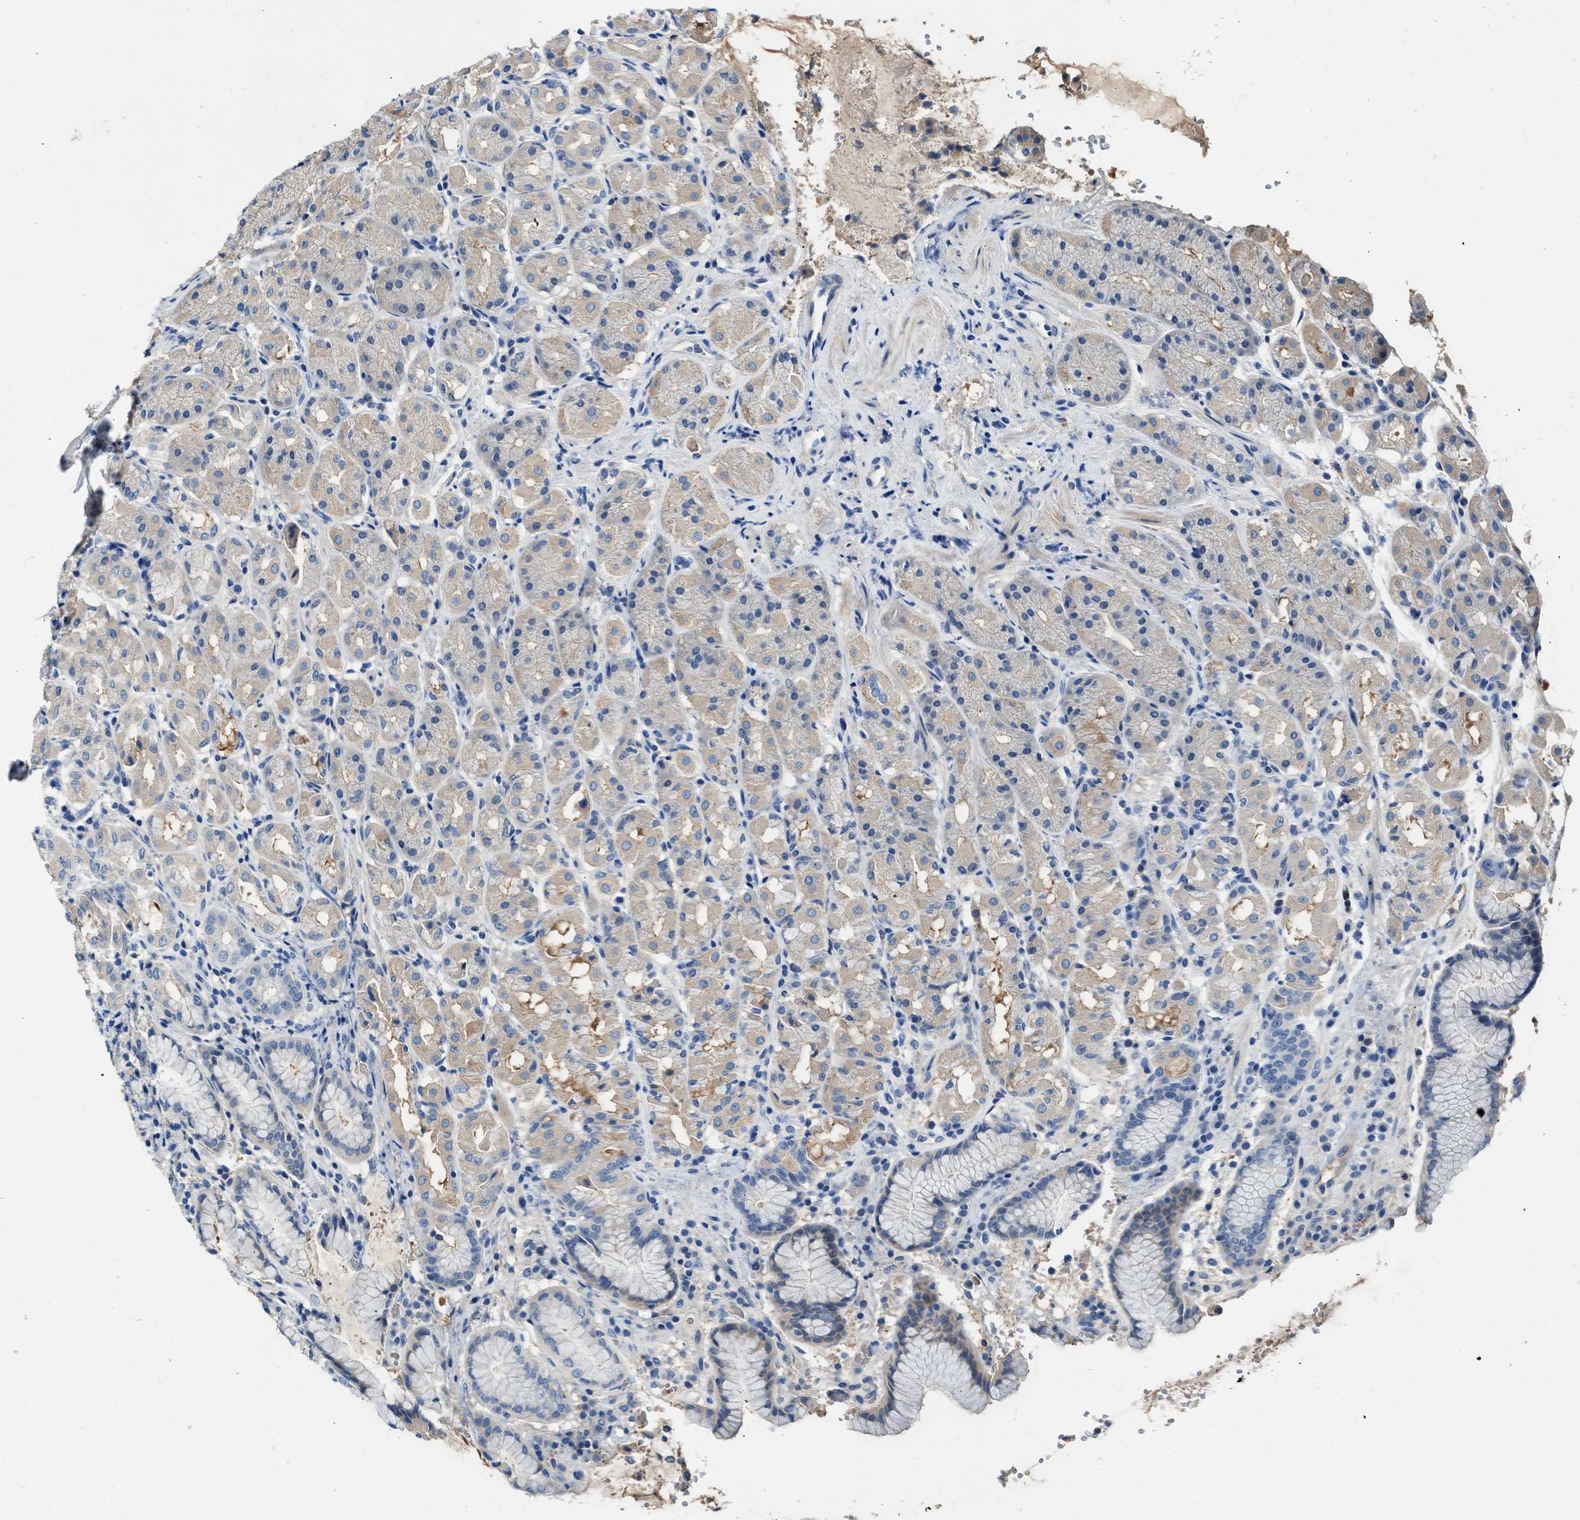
{"staining": {"intensity": "moderate", "quantity": "<25%", "location": "cytoplasmic/membranous"}, "tissue": "stomach", "cell_type": "Glandular cells", "image_type": "normal", "snomed": [{"axis": "morphology", "description": "Normal tissue, NOS"}, {"axis": "topography", "description": "Stomach"}, {"axis": "topography", "description": "Stomach, lower"}], "caption": "Immunohistochemistry (IHC) (DAB) staining of unremarkable human stomach reveals moderate cytoplasmic/membranous protein expression in about <25% of glandular cells.", "gene": "RWDD2B", "patient": {"sex": "female", "age": 56}}